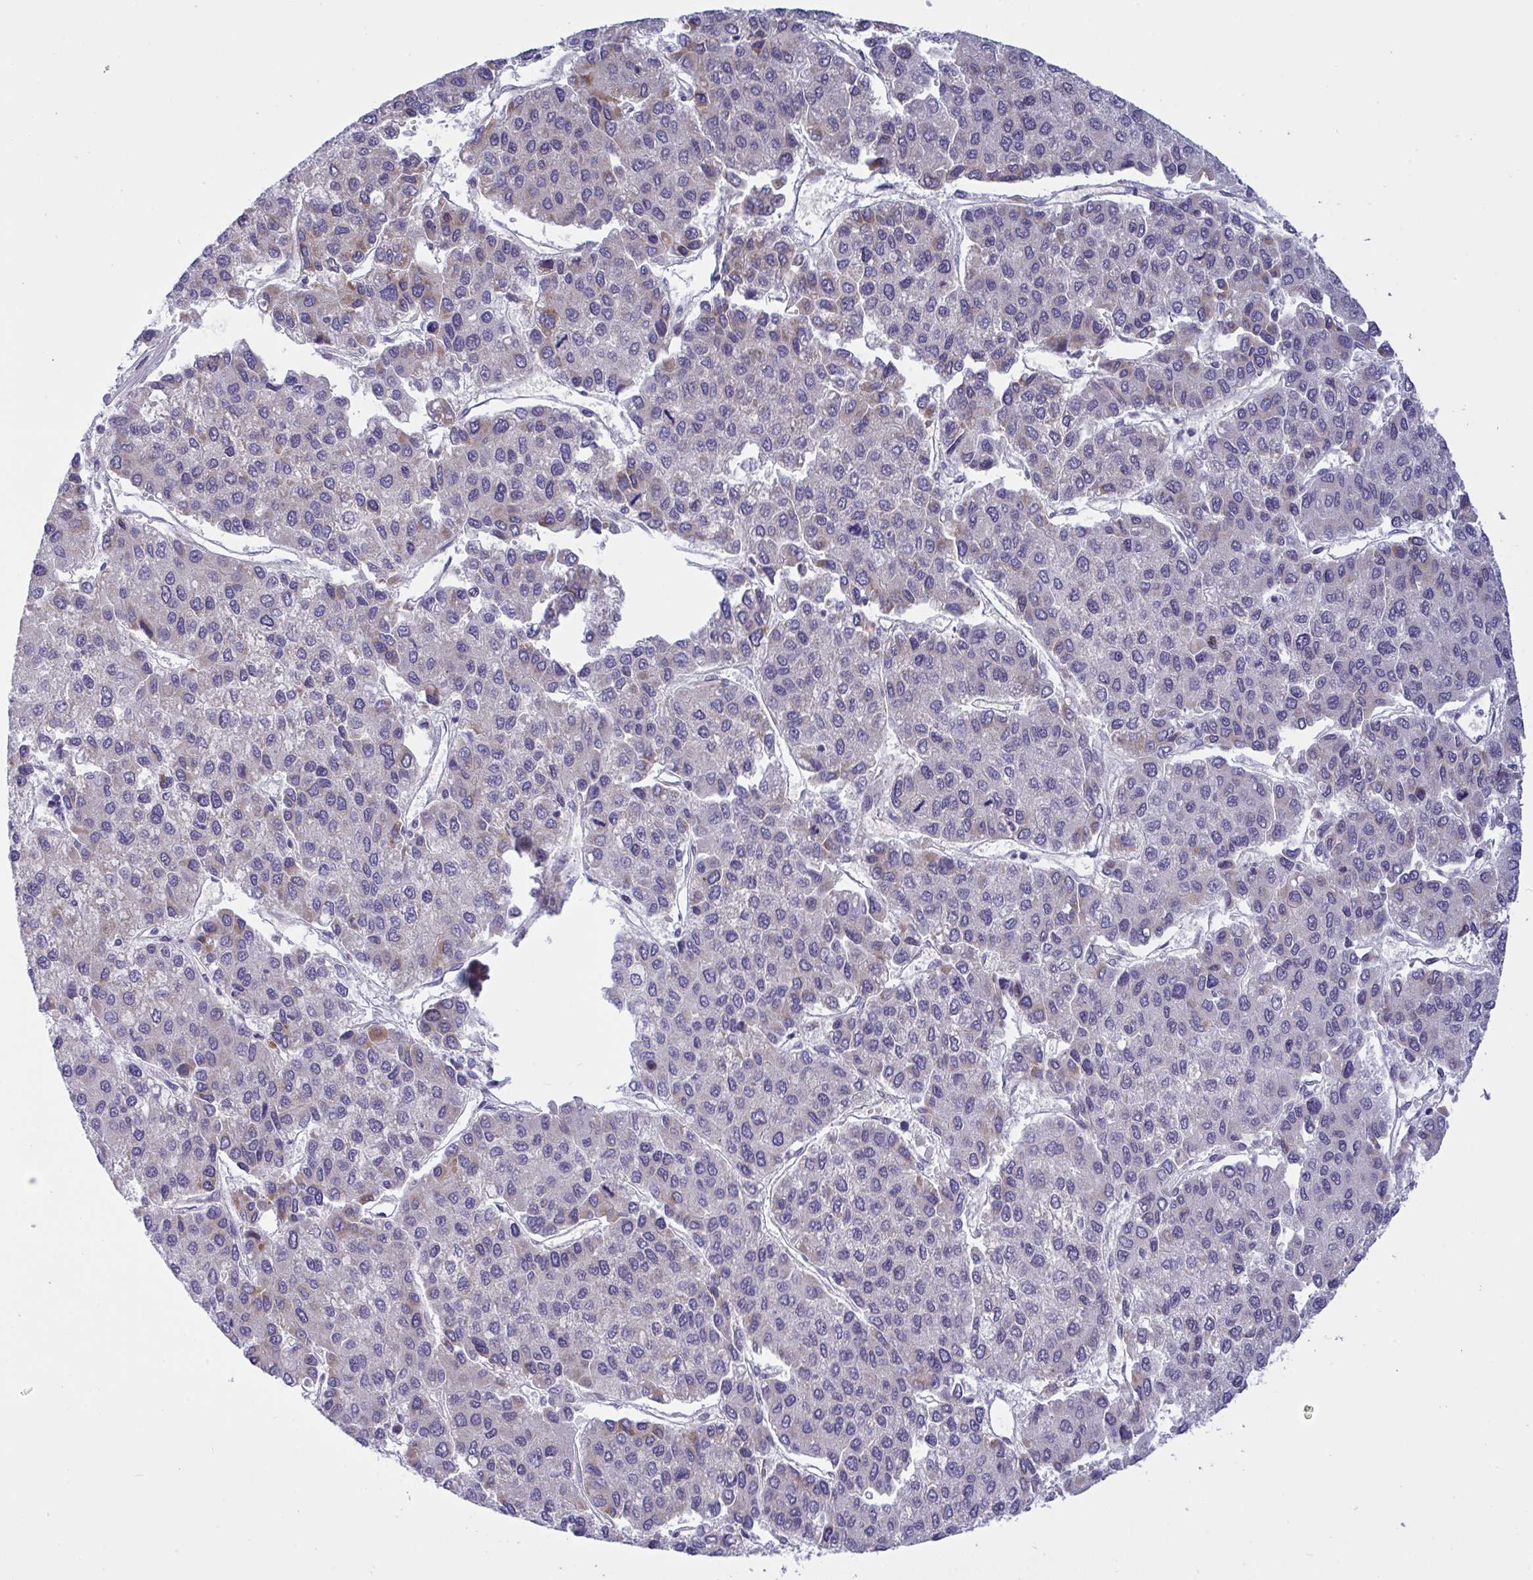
{"staining": {"intensity": "weak", "quantity": "<25%", "location": "cytoplasmic/membranous"}, "tissue": "liver cancer", "cell_type": "Tumor cells", "image_type": "cancer", "snomed": [{"axis": "morphology", "description": "Carcinoma, Hepatocellular, NOS"}, {"axis": "topography", "description": "Liver"}], "caption": "Immunohistochemical staining of human liver hepatocellular carcinoma demonstrates no significant staining in tumor cells.", "gene": "NTN1", "patient": {"sex": "female", "age": 66}}